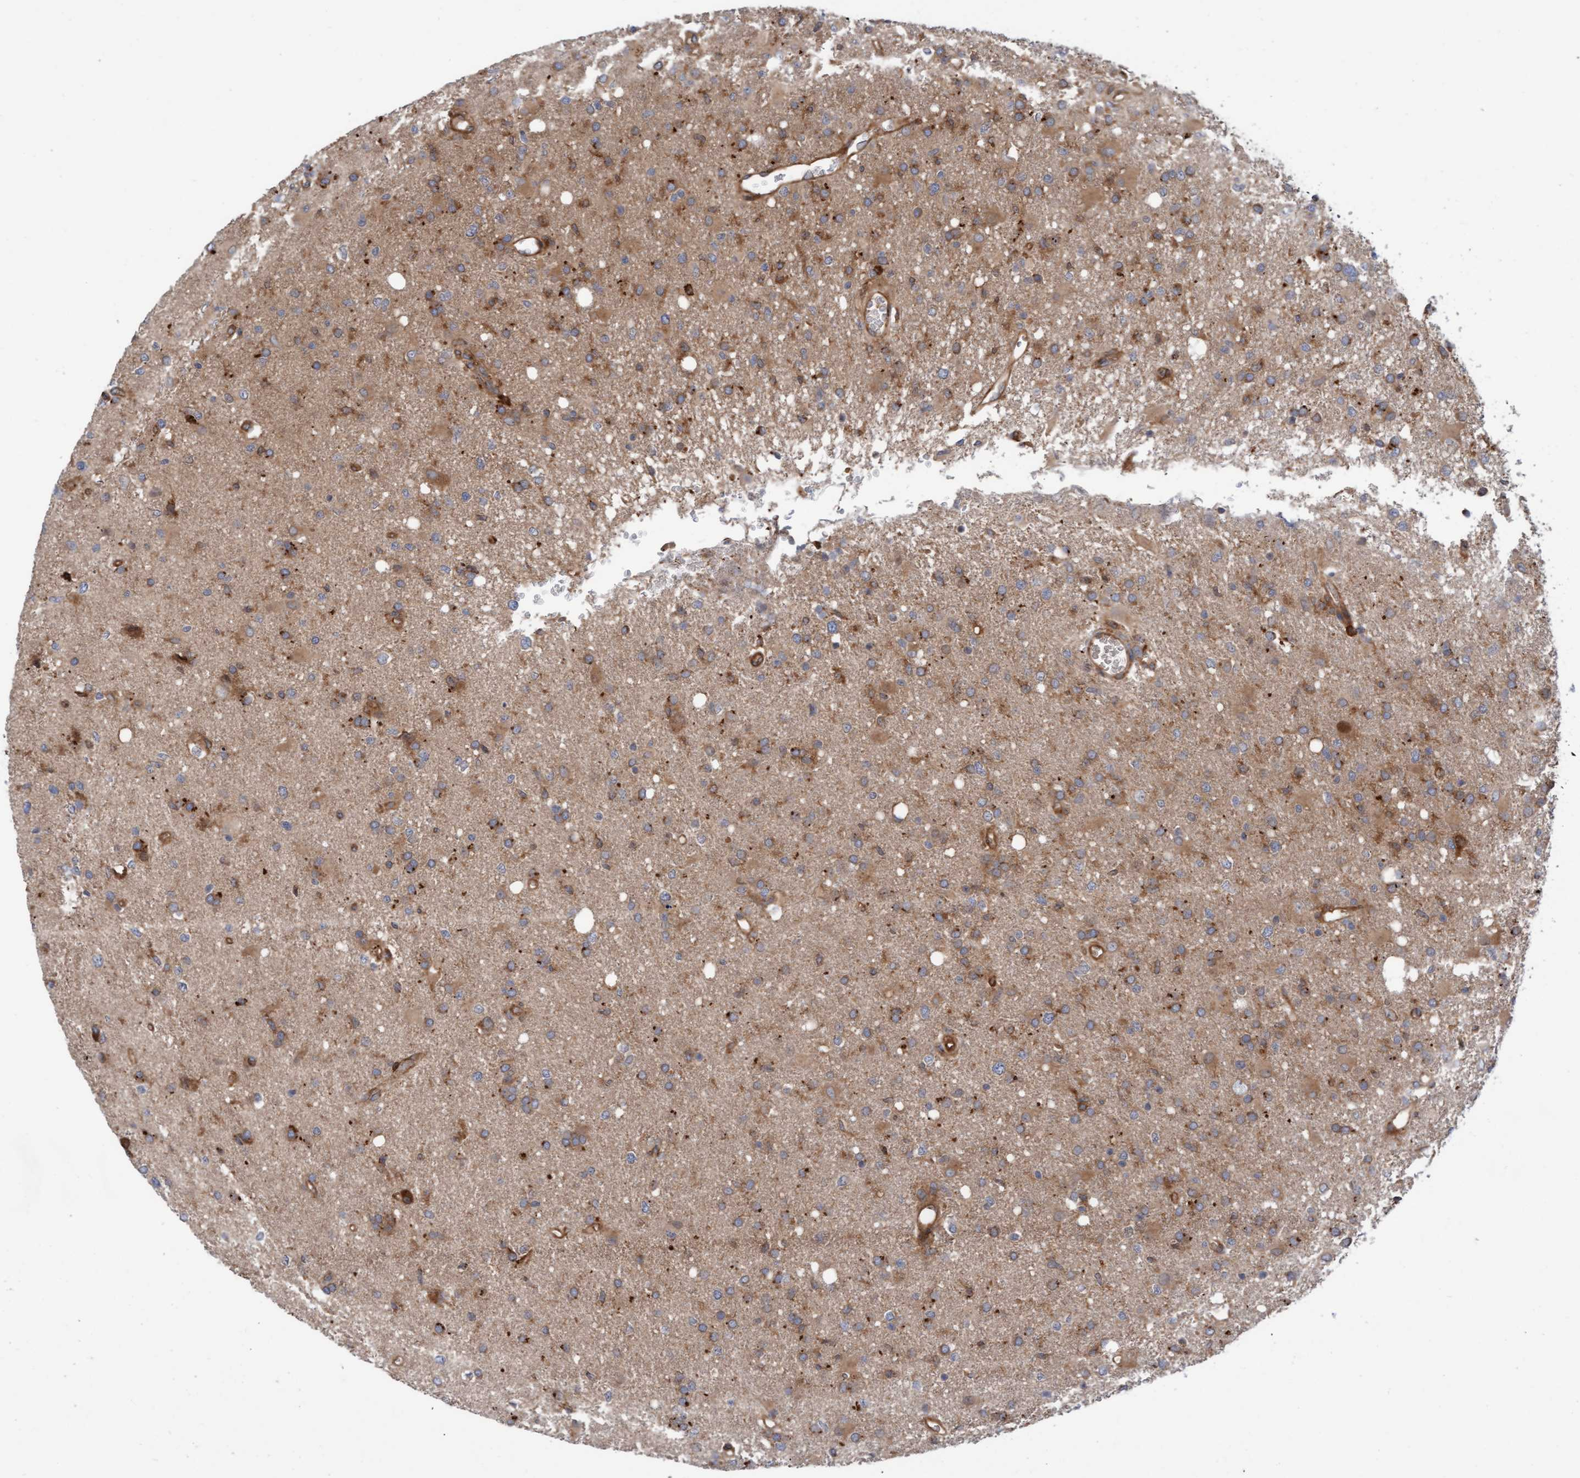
{"staining": {"intensity": "weak", "quantity": ">75%", "location": "cytoplasmic/membranous"}, "tissue": "glioma", "cell_type": "Tumor cells", "image_type": "cancer", "snomed": [{"axis": "morphology", "description": "Glioma, malignant, High grade"}, {"axis": "topography", "description": "Brain"}], "caption": "Immunohistochemical staining of human malignant glioma (high-grade) demonstrates low levels of weak cytoplasmic/membranous protein positivity in about >75% of tumor cells. (IHC, brightfield microscopy, high magnification).", "gene": "KIAA0753", "patient": {"sex": "female", "age": 57}}